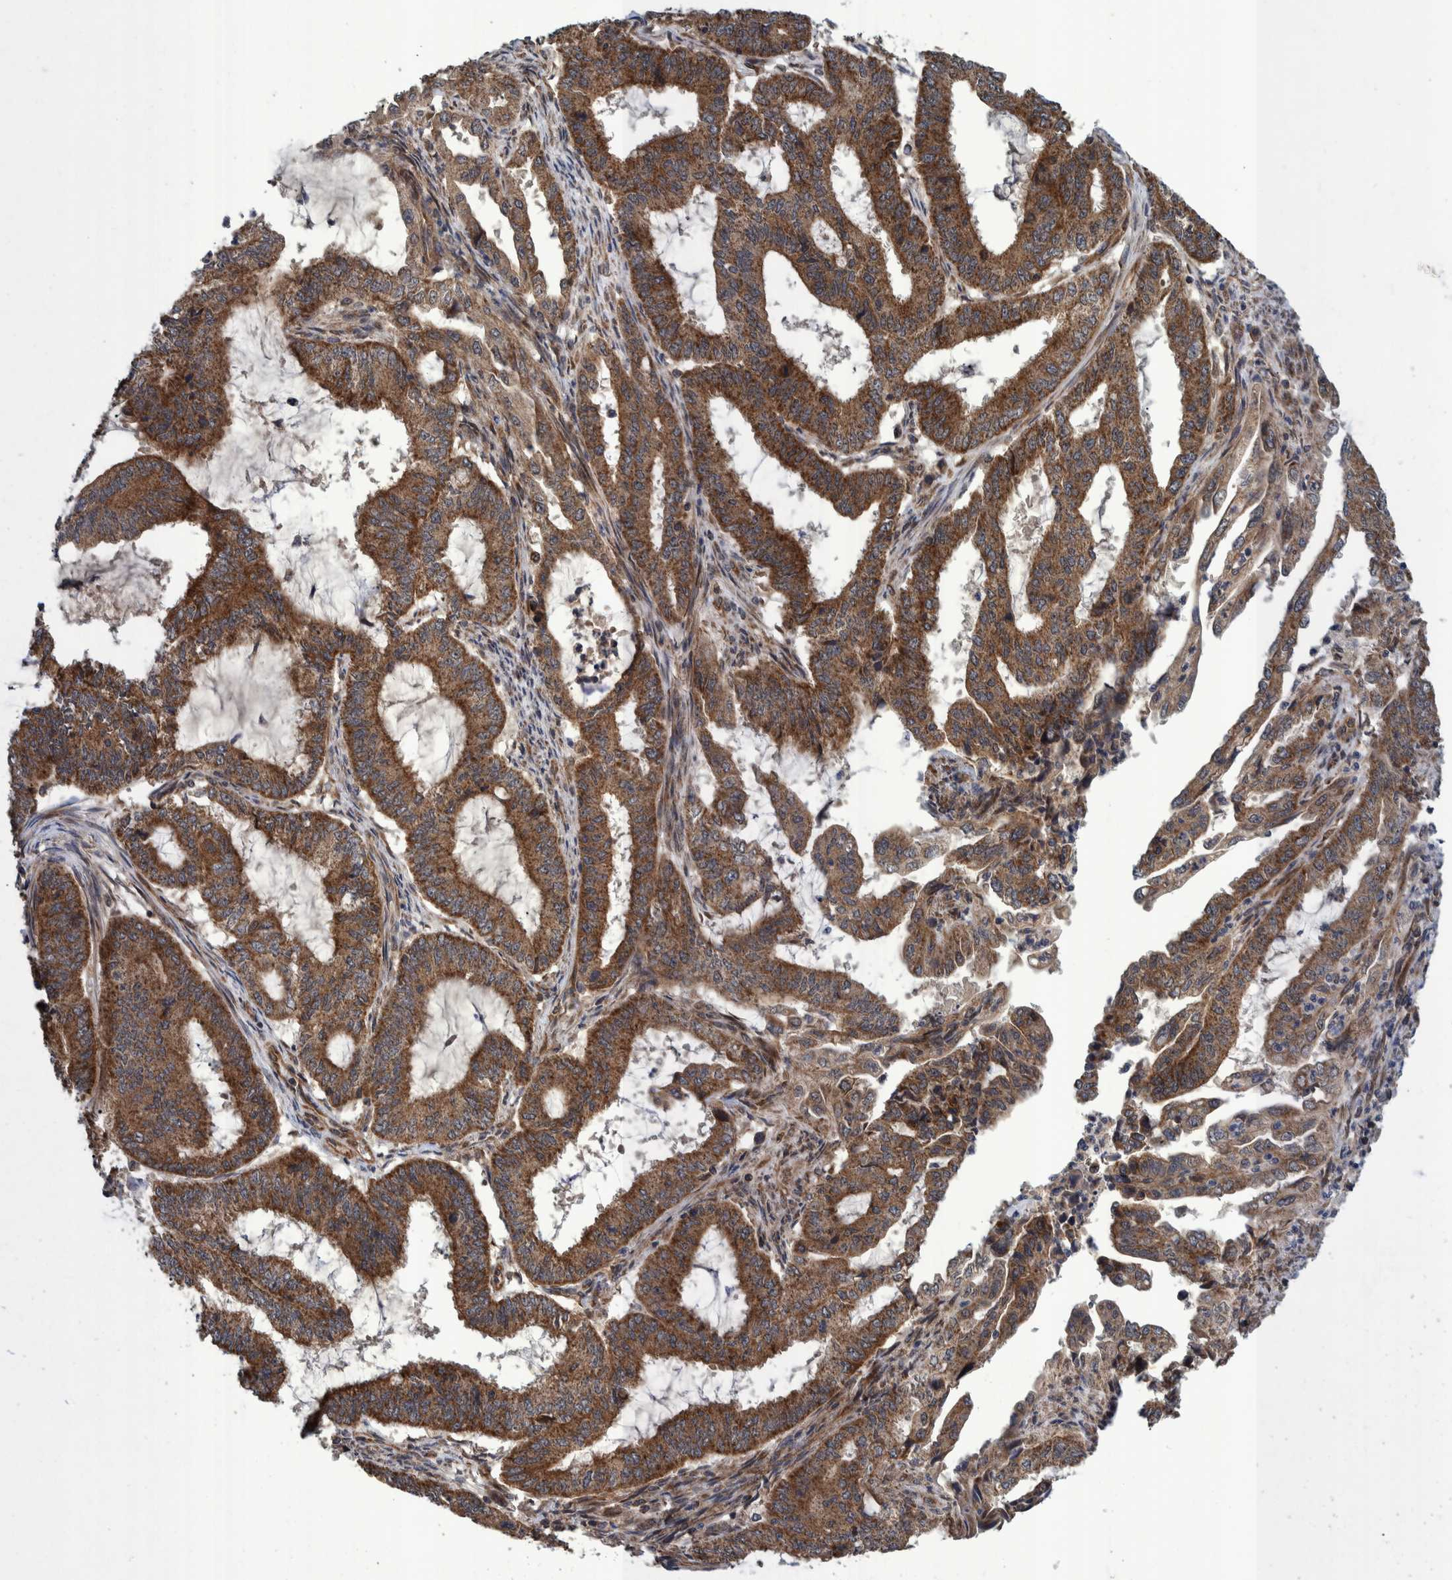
{"staining": {"intensity": "strong", "quantity": ">75%", "location": "cytoplasmic/membranous"}, "tissue": "endometrial cancer", "cell_type": "Tumor cells", "image_type": "cancer", "snomed": [{"axis": "morphology", "description": "Adenocarcinoma, NOS"}, {"axis": "topography", "description": "Endometrium"}], "caption": "Protein expression analysis of endometrial adenocarcinoma exhibits strong cytoplasmic/membranous expression in approximately >75% of tumor cells.", "gene": "MRPS7", "patient": {"sex": "female", "age": 51}}